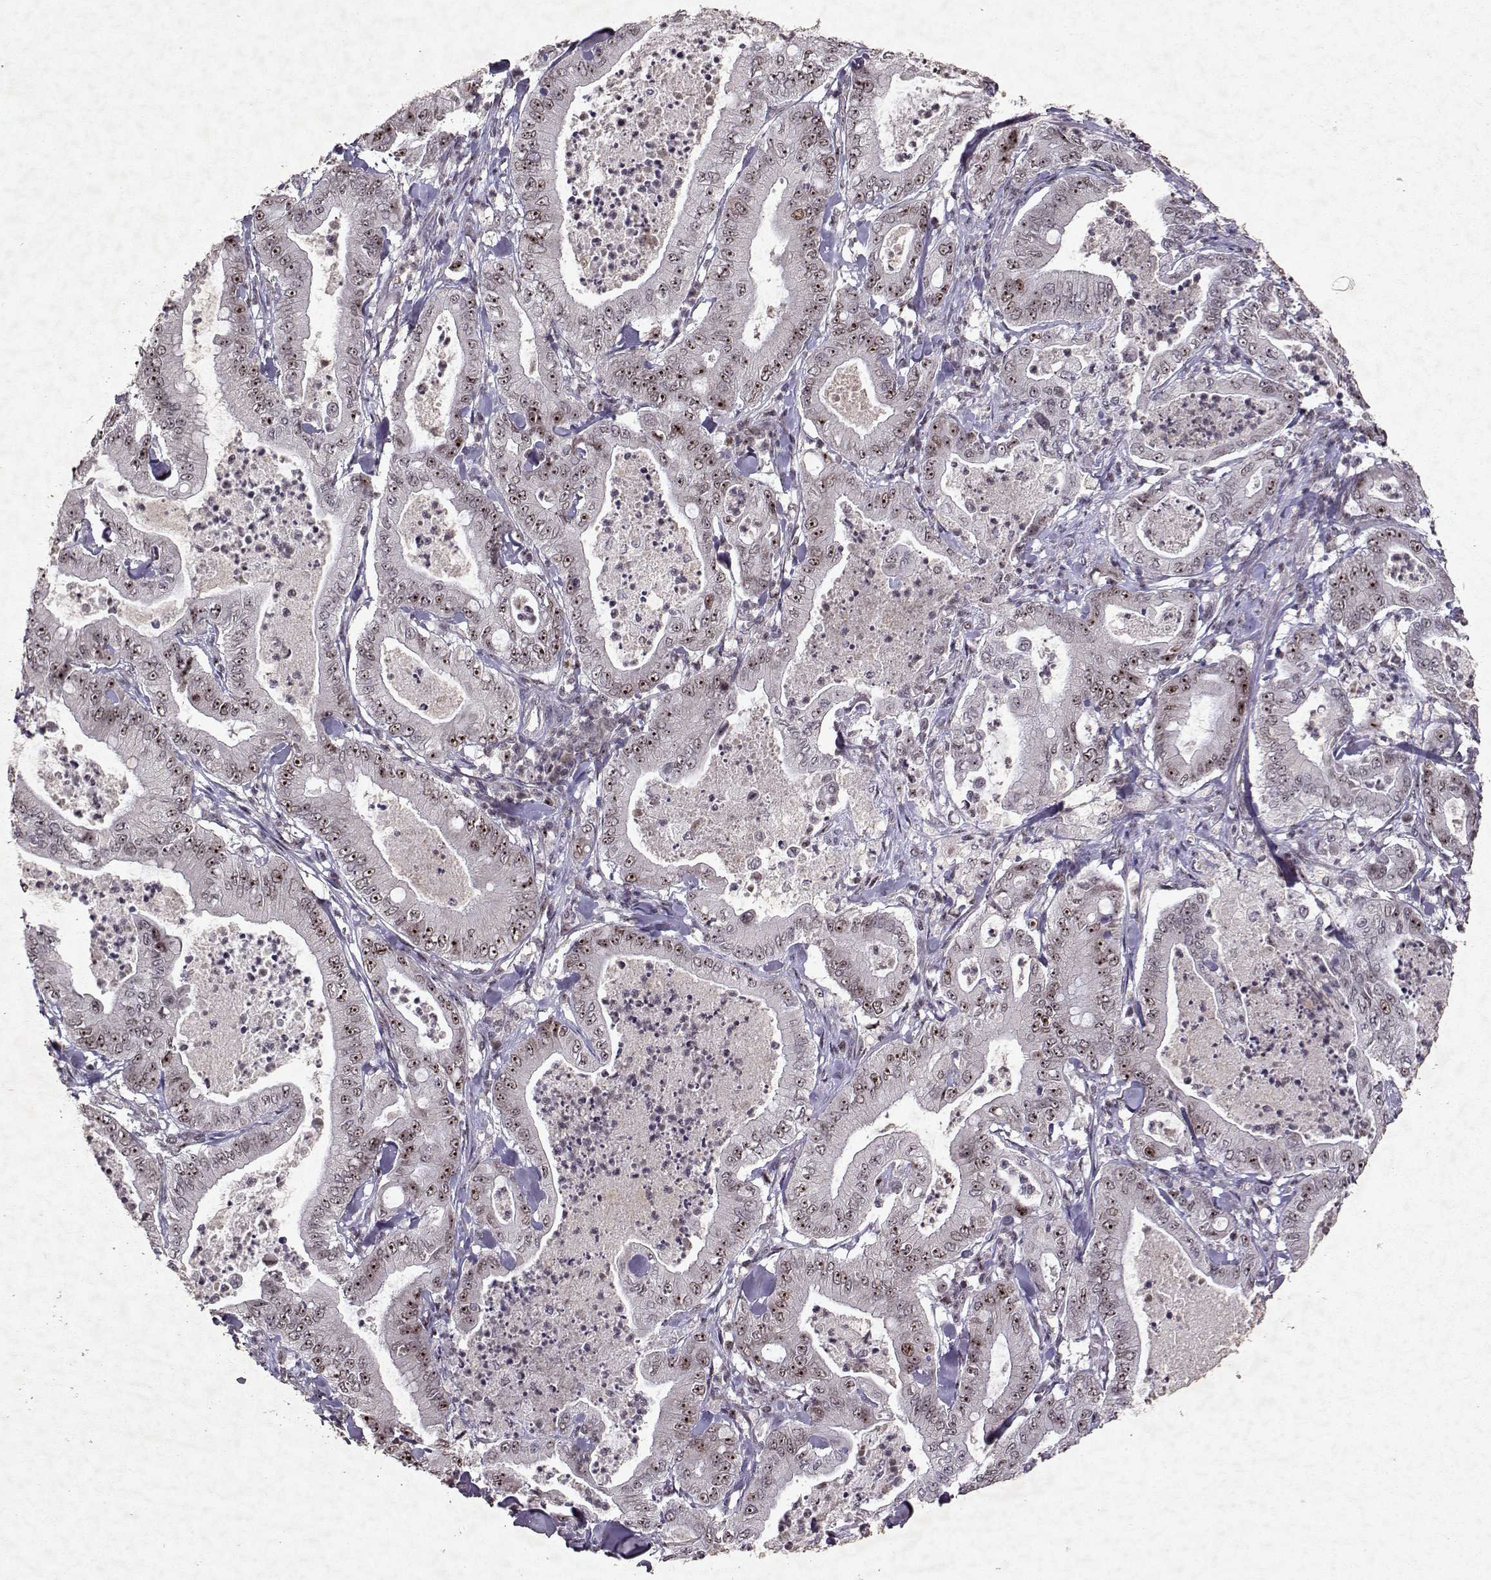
{"staining": {"intensity": "moderate", "quantity": ">75%", "location": "nuclear"}, "tissue": "pancreatic cancer", "cell_type": "Tumor cells", "image_type": "cancer", "snomed": [{"axis": "morphology", "description": "Adenocarcinoma, NOS"}, {"axis": "topography", "description": "Pancreas"}], "caption": "Pancreatic cancer tissue shows moderate nuclear staining in about >75% of tumor cells, visualized by immunohistochemistry.", "gene": "DDX56", "patient": {"sex": "male", "age": 71}}